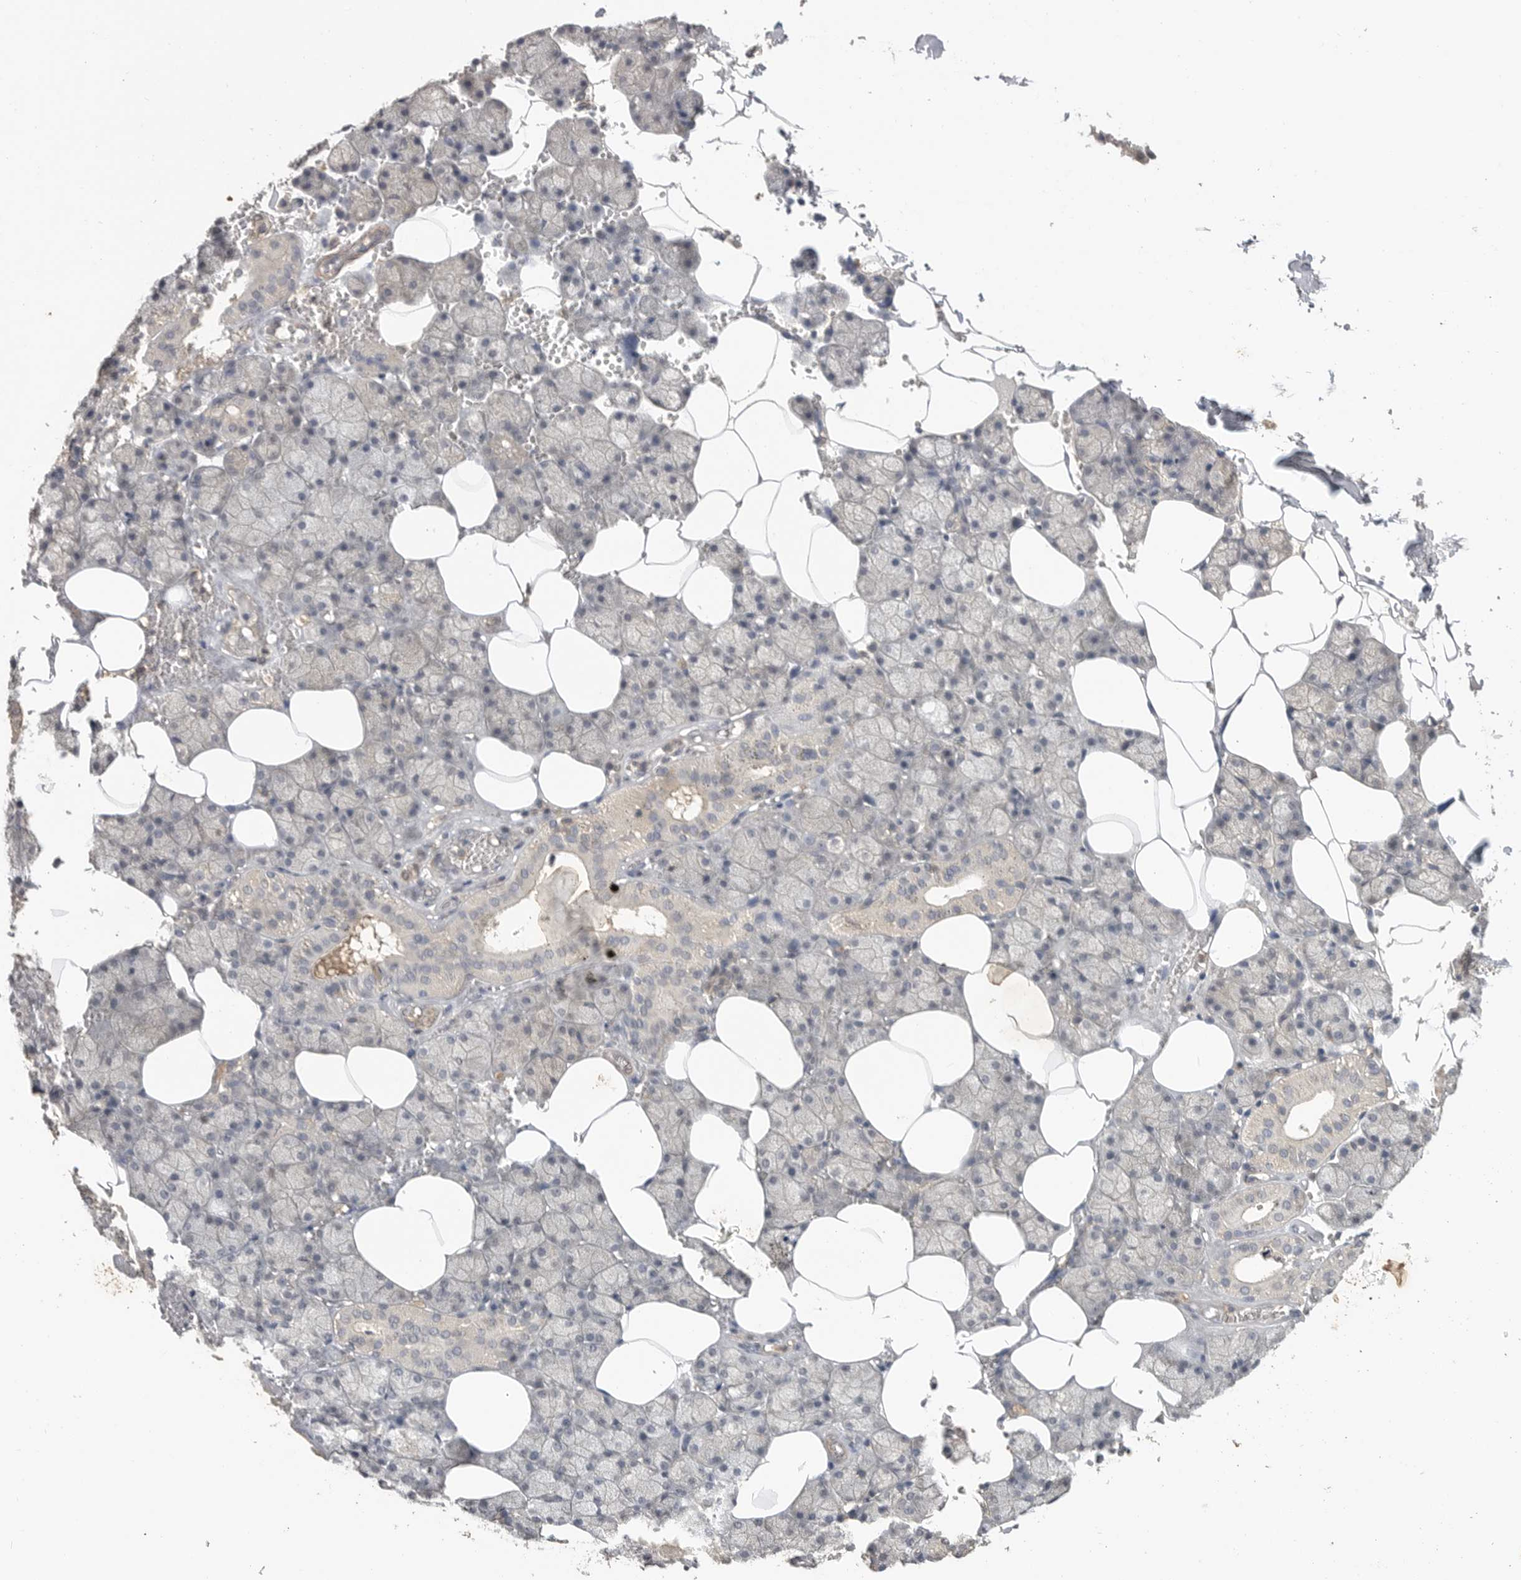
{"staining": {"intensity": "weak", "quantity": "<25%", "location": "cytoplasmic/membranous"}, "tissue": "salivary gland", "cell_type": "Glandular cells", "image_type": "normal", "snomed": [{"axis": "morphology", "description": "Normal tissue, NOS"}, {"axis": "topography", "description": "Salivary gland"}], "caption": "A histopathology image of salivary gland stained for a protein shows no brown staining in glandular cells.", "gene": "MAP2K1", "patient": {"sex": "male", "age": 62}}